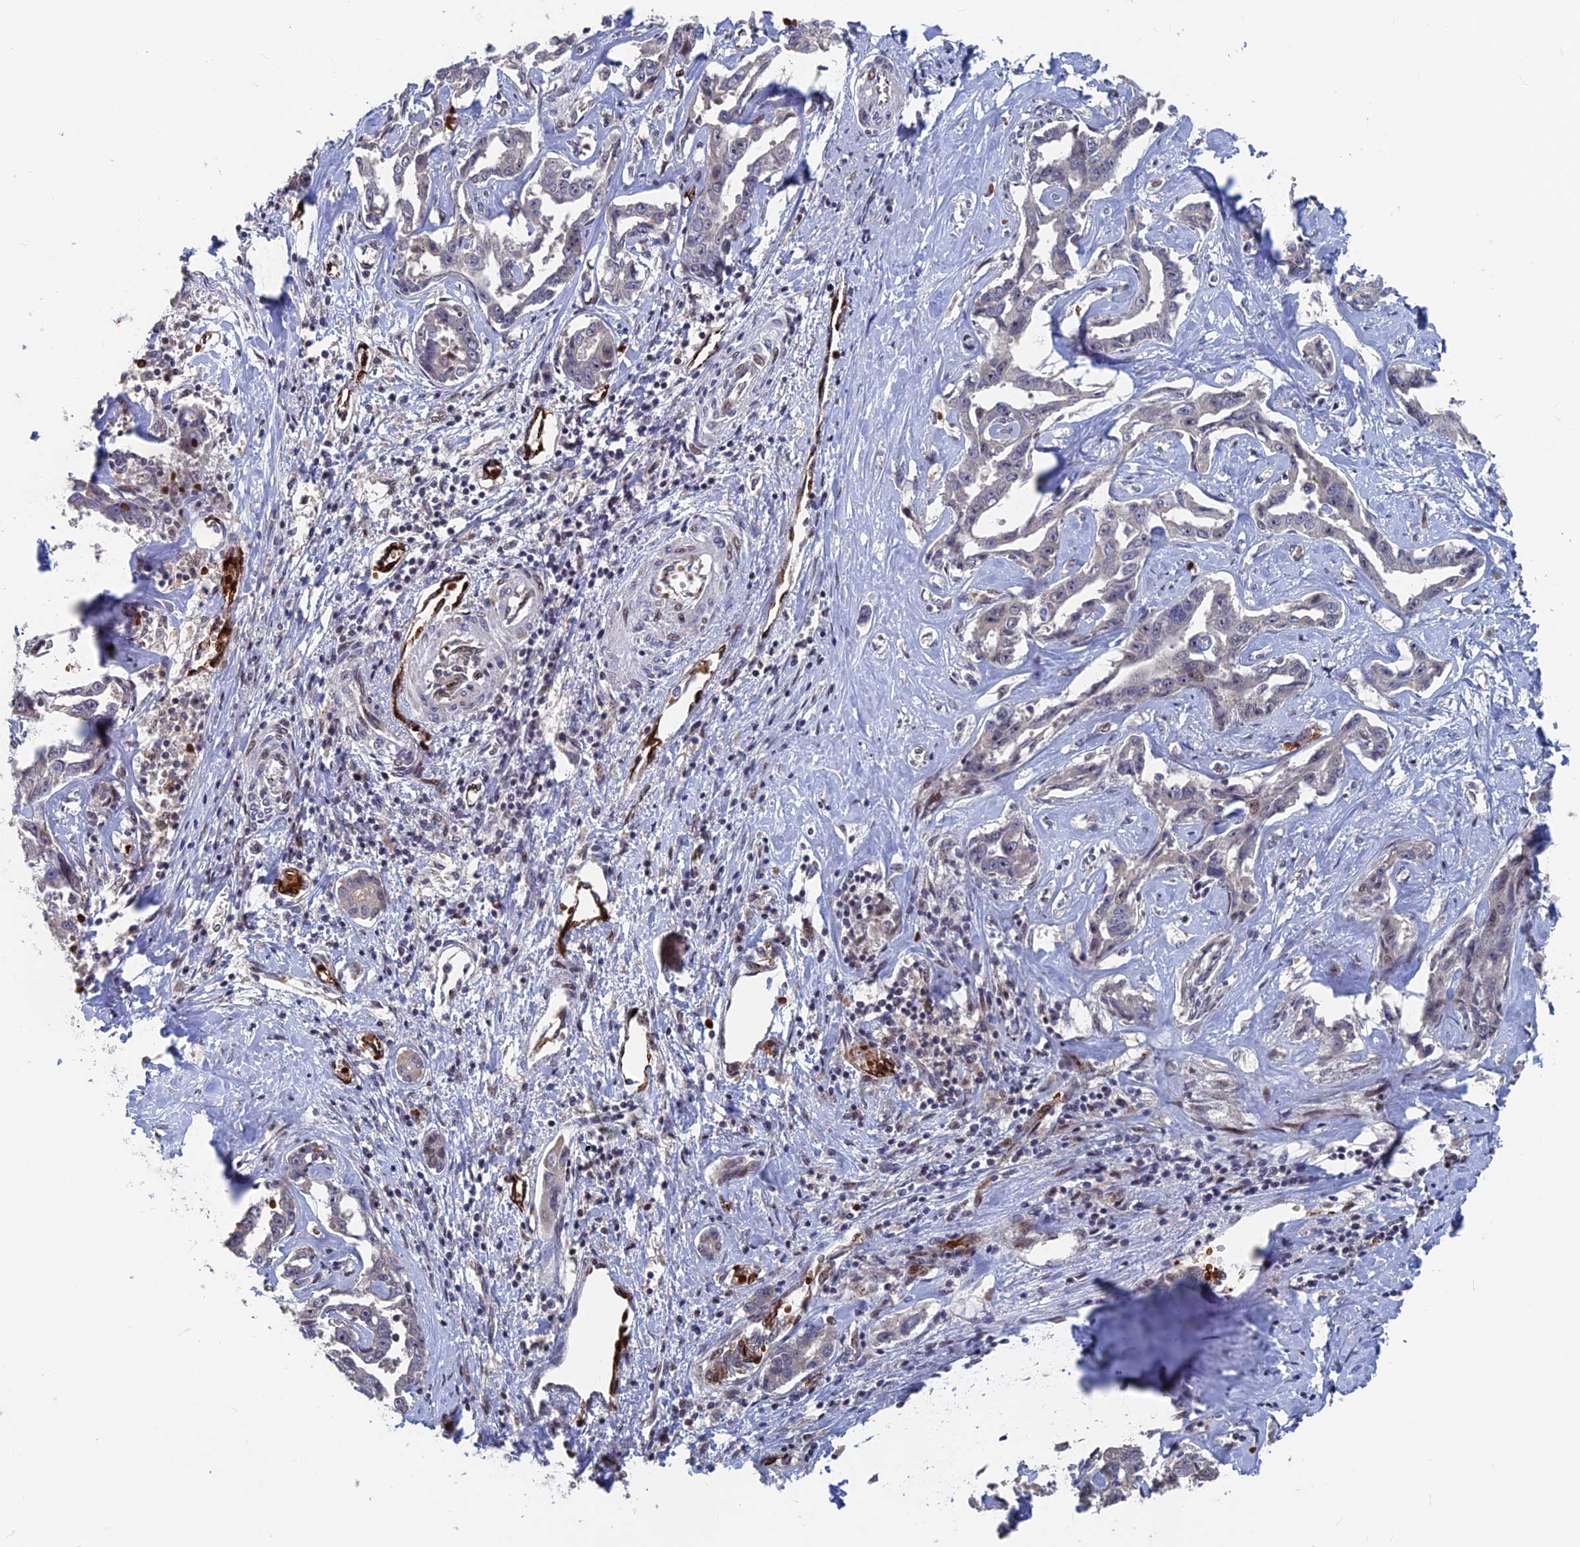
{"staining": {"intensity": "moderate", "quantity": "<25%", "location": "nuclear"}, "tissue": "liver cancer", "cell_type": "Tumor cells", "image_type": "cancer", "snomed": [{"axis": "morphology", "description": "Cholangiocarcinoma"}, {"axis": "topography", "description": "Liver"}], "caption": "Brown immunohistochemical staining in human liver cancer shows moderate nuclear positivity in approximately <25% of tumor cells.", "gene": "SH3D21", "patient": {"sex": "male", "age": 59}}